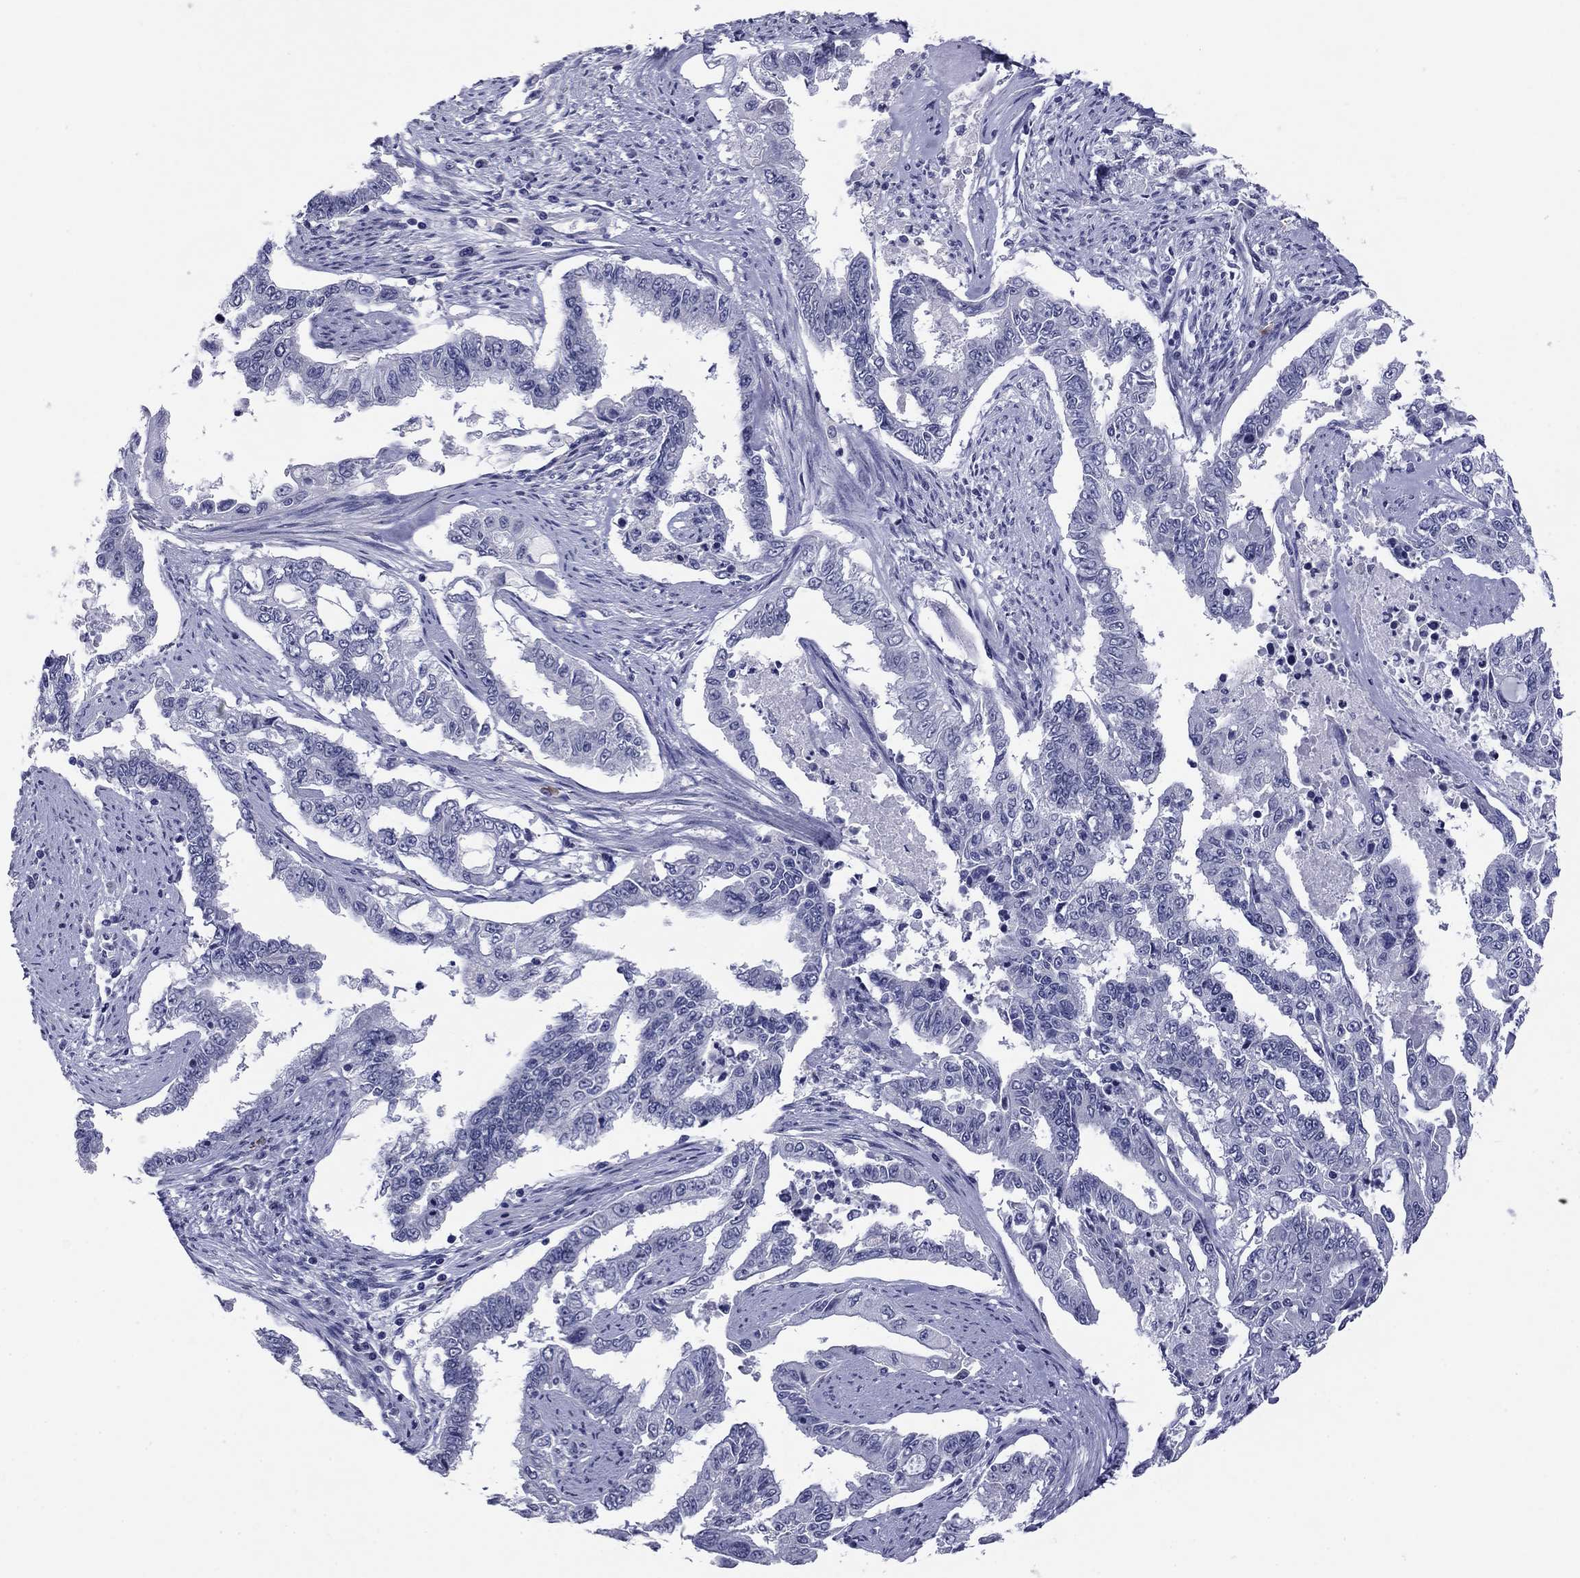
{"staining": {"intensity": "negative", "quantity": "none", "location": "none"}, "tissue": "endometrial cancer", "cell_type": "Tumor cells", "image_type": "cancer", "snomed": [{"axis": "morphology", "description": "Adenocarcinoma, NOS"}, {"axis": "topography", "description": "Uterus"}], "caption": "Immunohistochemistry micrograph of neoplastic tissue: human endometrial cancer (adenocarcinoma) stained with DAB demonstrates no significant protein expression in tumor cells.", "gene": "HAO1", "patient": {"sex": "female", "age": 59}}